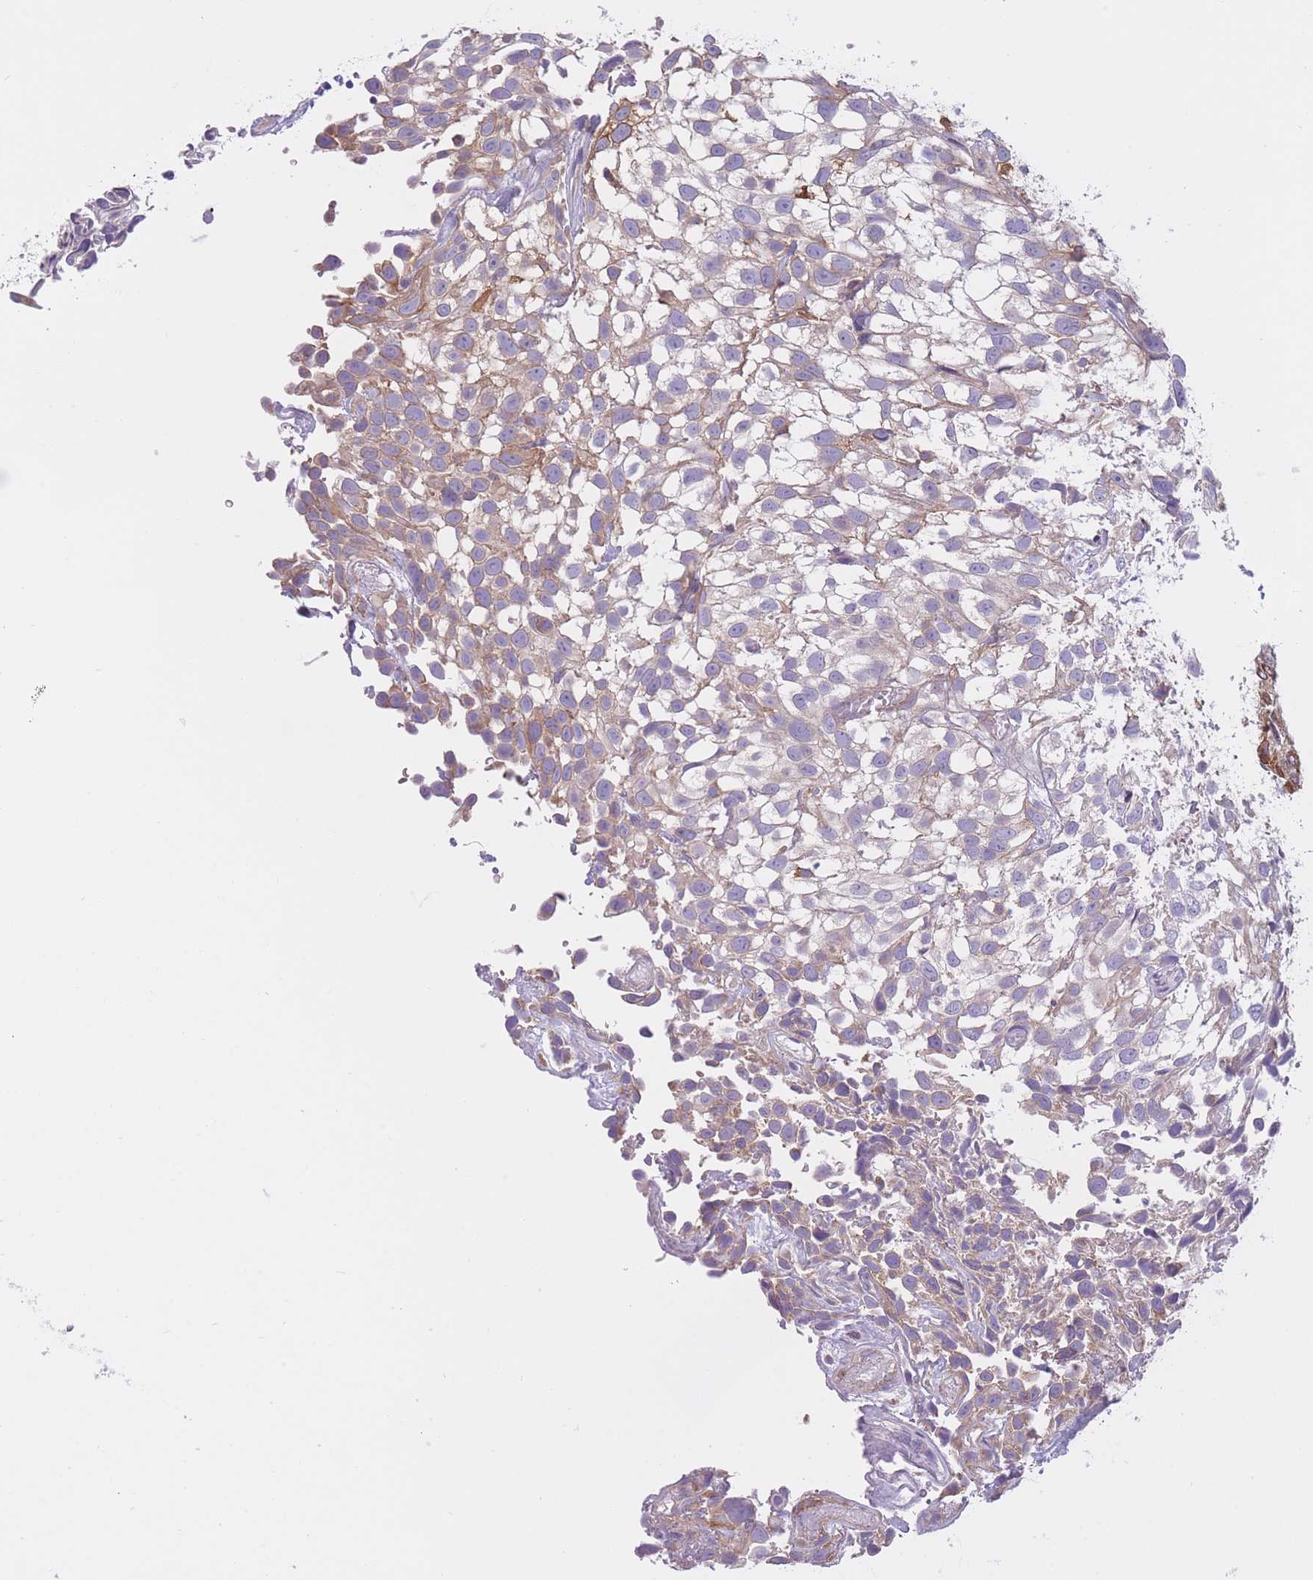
{"staining": {"intensity": "weak", "quantity": "25%-75%", "location": "cytoplasmic/membranous"}, "tissue": "urothelial cancer", "cell_type": "Tumor cells", "image_type": "cancer", "snomed": [{"axis": "morphology", "description": "Urothelial carcinoma, High grade"}, {"axis": "topography", "description": "Urinary bladder"}], "caption": "Urothelial cancer tissue exhibits weak cytoplasmic/membranous expression in approximately 25%-75% of tumor cells", "gene": "SERPINB3", "patient": {"sex": "male", "age": 56}}